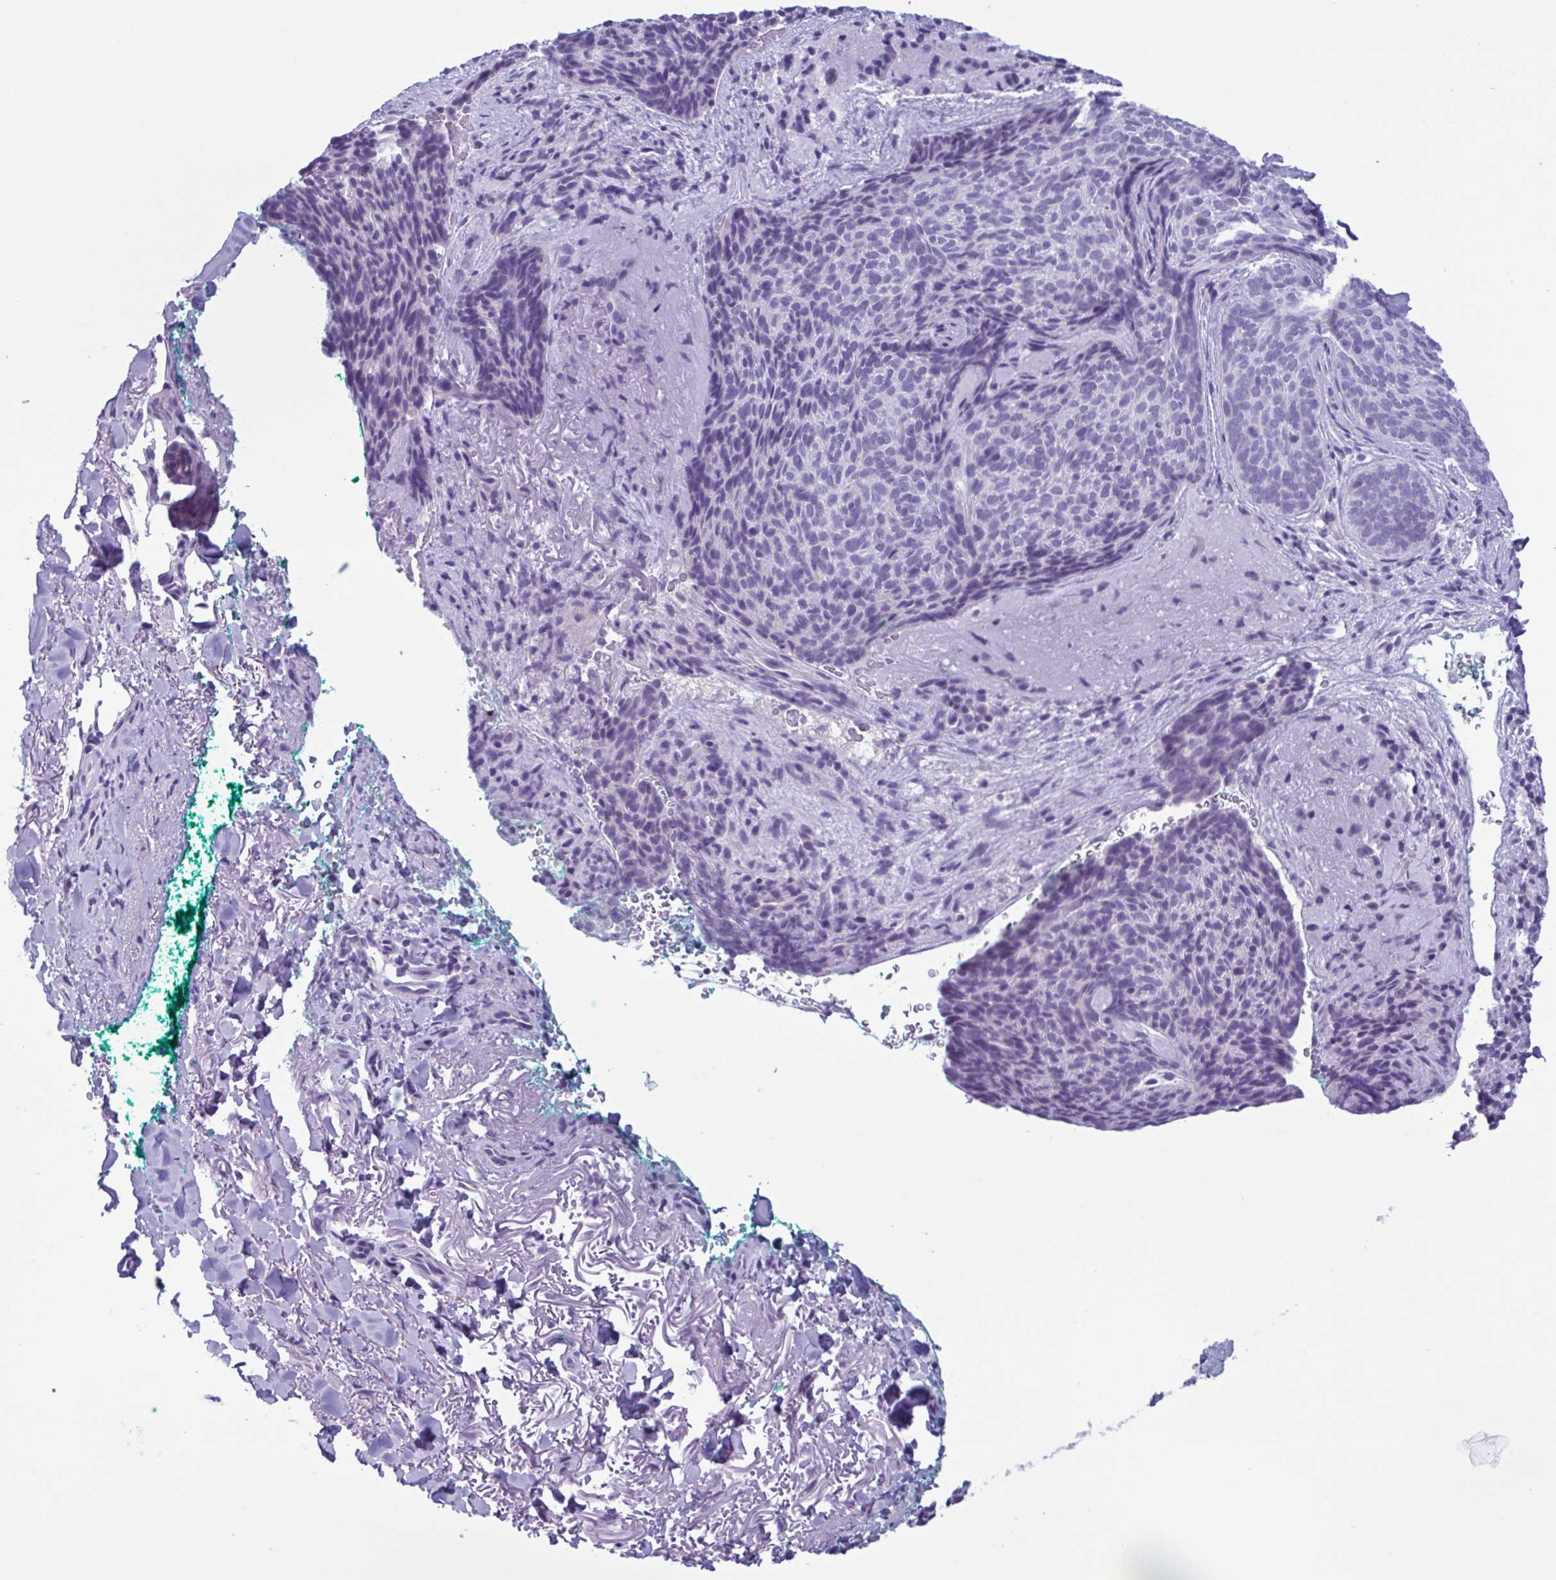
{"staining": {"intensity": "negative", "quantity": "none", "location": "none"}, "tissue": "skin cancer", "cell_type": "Tumor cells", "image_type": "cancer", "snomed": [{"axis": "morphology", "description": "Basal cell carcinoma"}, {"axis": "topography", "description": "Skin"}, {"axis": "topography", "description": "Skin of head"}], "caption": "A histopathology image of skin cancer (basal cell carcinoma) stained for a protein exhibits no brown staining in tumor cells.", "gene": "INAFM1", "patient": {"sex": "female", "age": 92}}